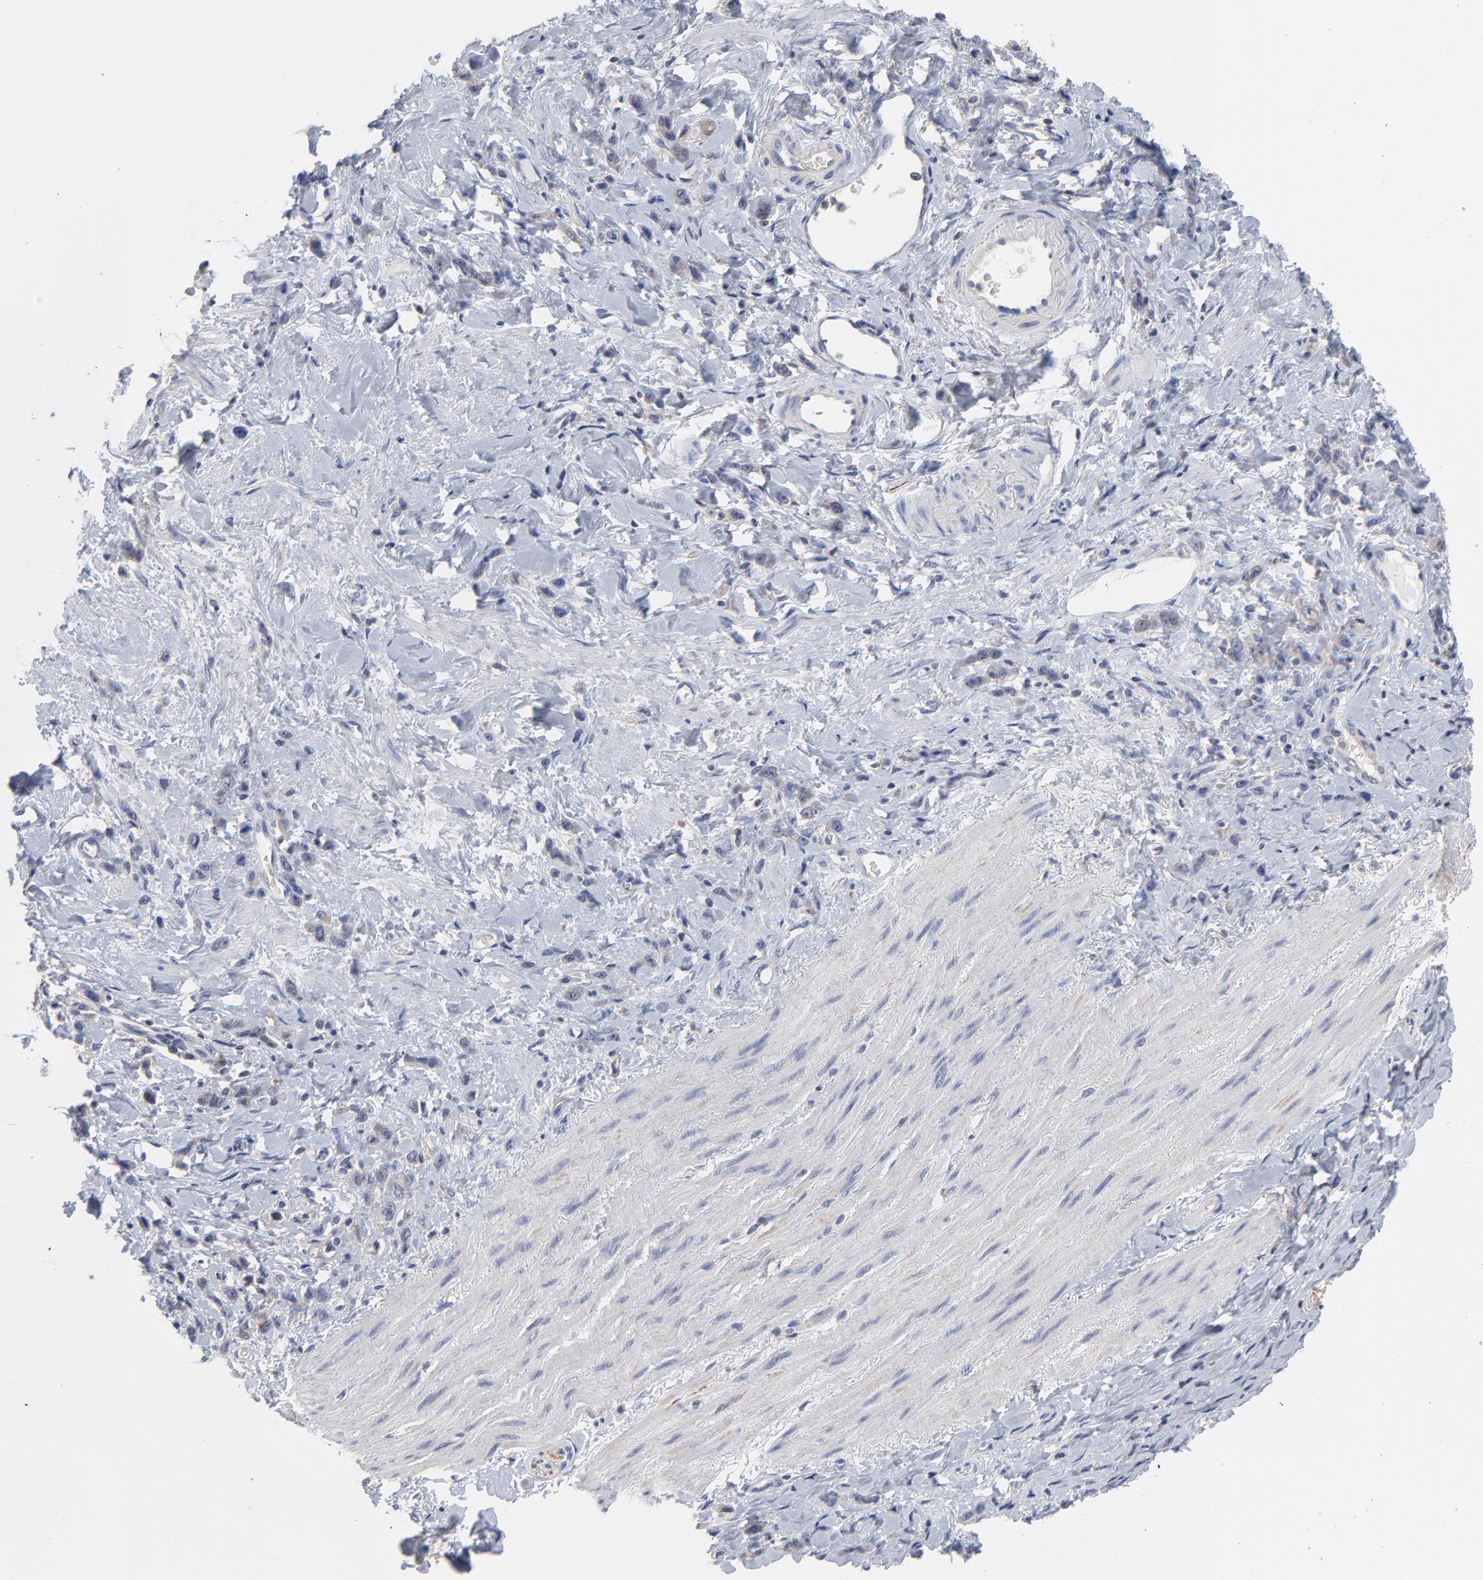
{"staining": {"intensity": "weak", "quantity": ">75%", "location": "cytoplasmic/membranous"}, "tissue": "stomach cancer", "cell_type": "Tumor cells", "image_type": "cancer", "snomed": [{"axis": "morphology", "description": "Normal tissue, NOS"}, {"axis": "morphology", "description": "Adenocarcinoma, NOS"}, {"axis": "topography", "description": "Stomach"}], "caption": "High-power microscopy captured an IHC photomicrograph of adenocarcinoma (stomach), revealing weak cytoplasmic/membranous positivity in about >75% of tumor cells.", "gene": "CAB39L", "patient": {"sex": "male", "age": 82}}